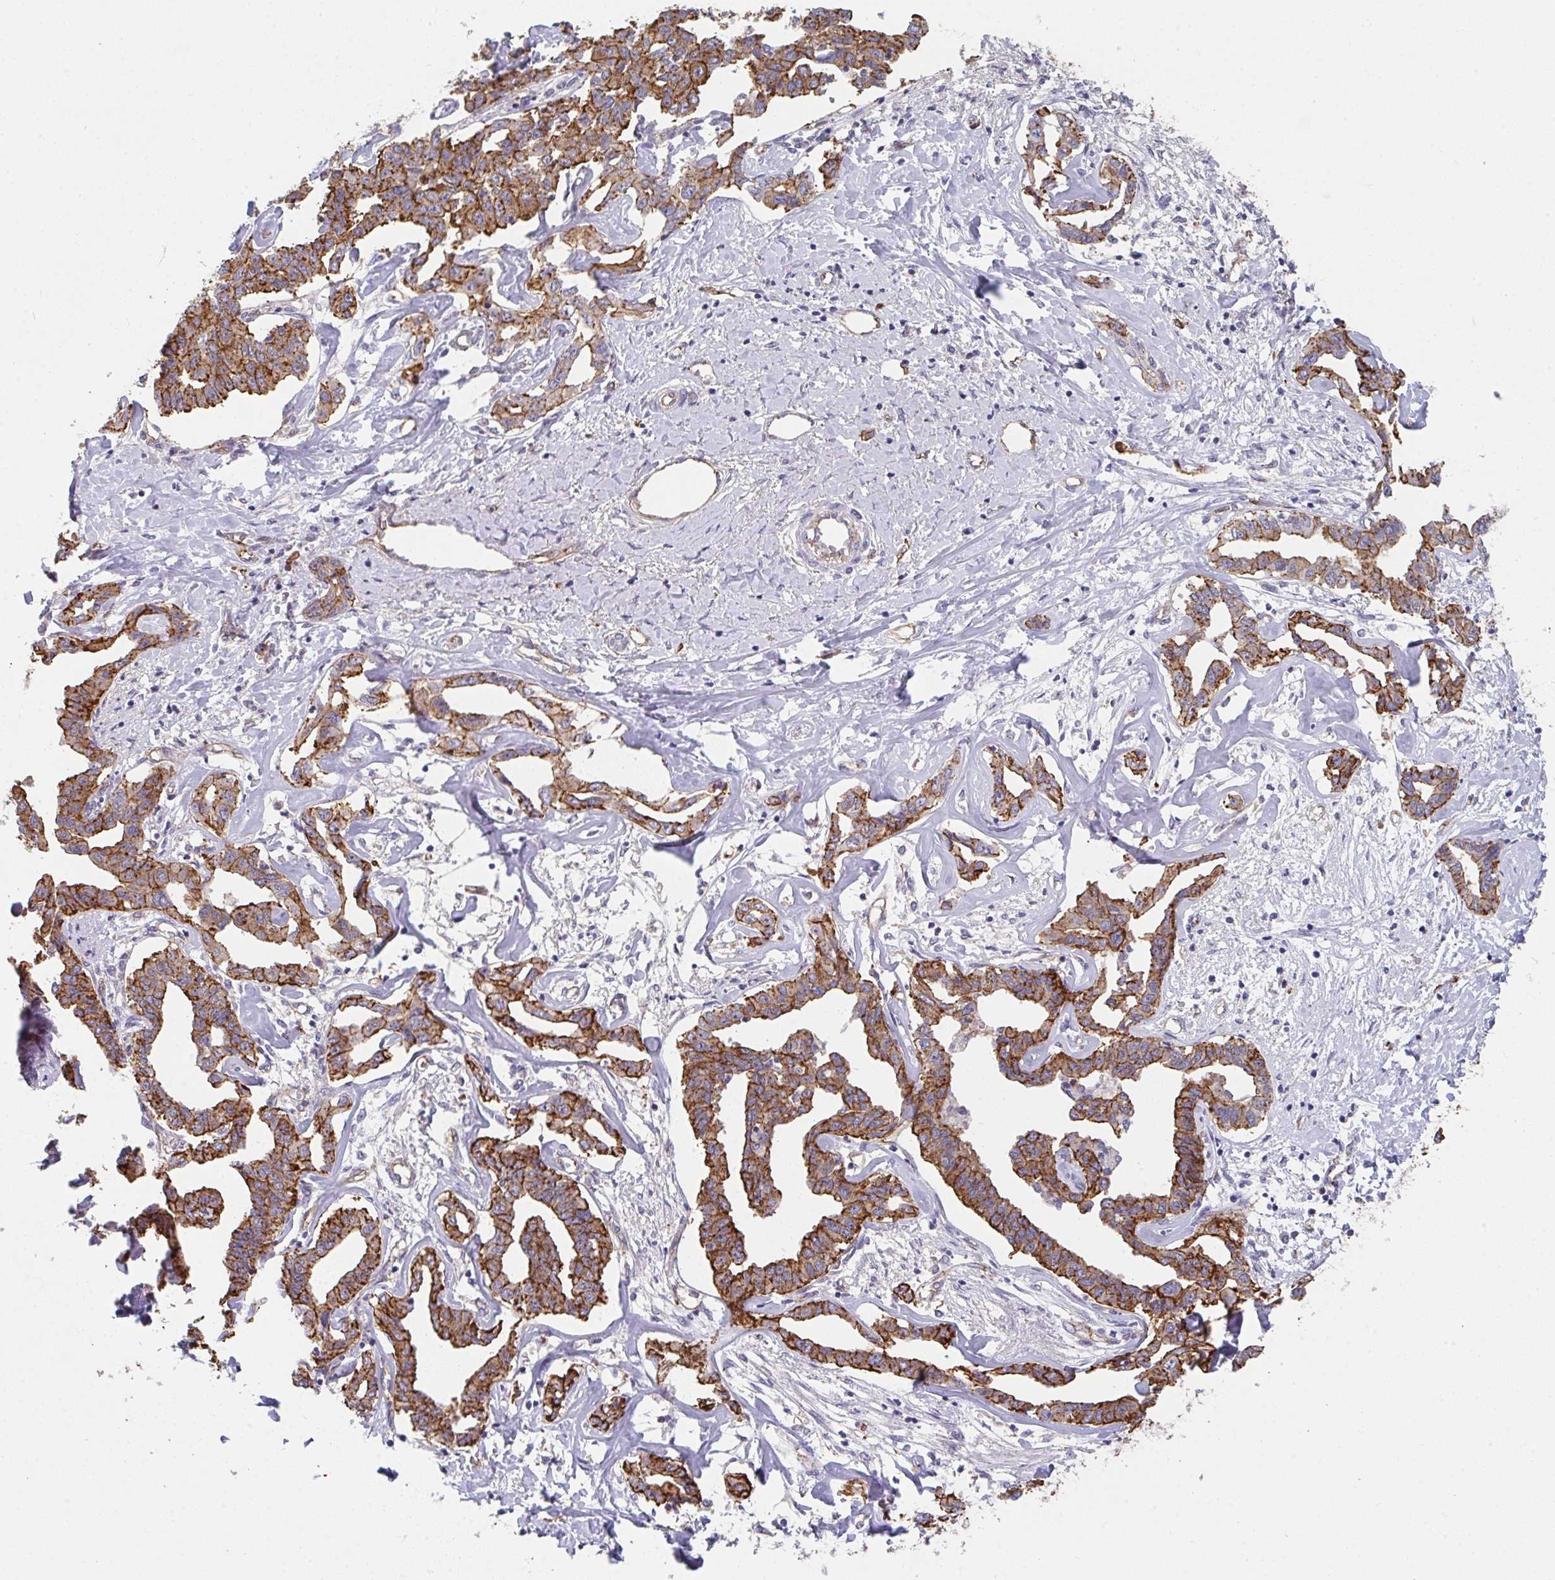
{"staining": {"intensity": "strong", "quantity": ">75%", "location": "cytoplasmic/membranous"}, "tissue": "liver cancer", "cell_type": "Tumor cells", "image_type": "cancer", "snomed": [{"axis": "morphology", "description": "Cholangiocarcinoma"}, {"axis": "topography", "description": "Liver"}], "caption": "High-power microscopy captured an IHC image of liver cholangiocarcinoma, revealing strong cytoplasmic/membranous expression in approximately >75% of tumor cells.", "gene": "DBN1", "patient": {"sex": "male", "age": 59}}